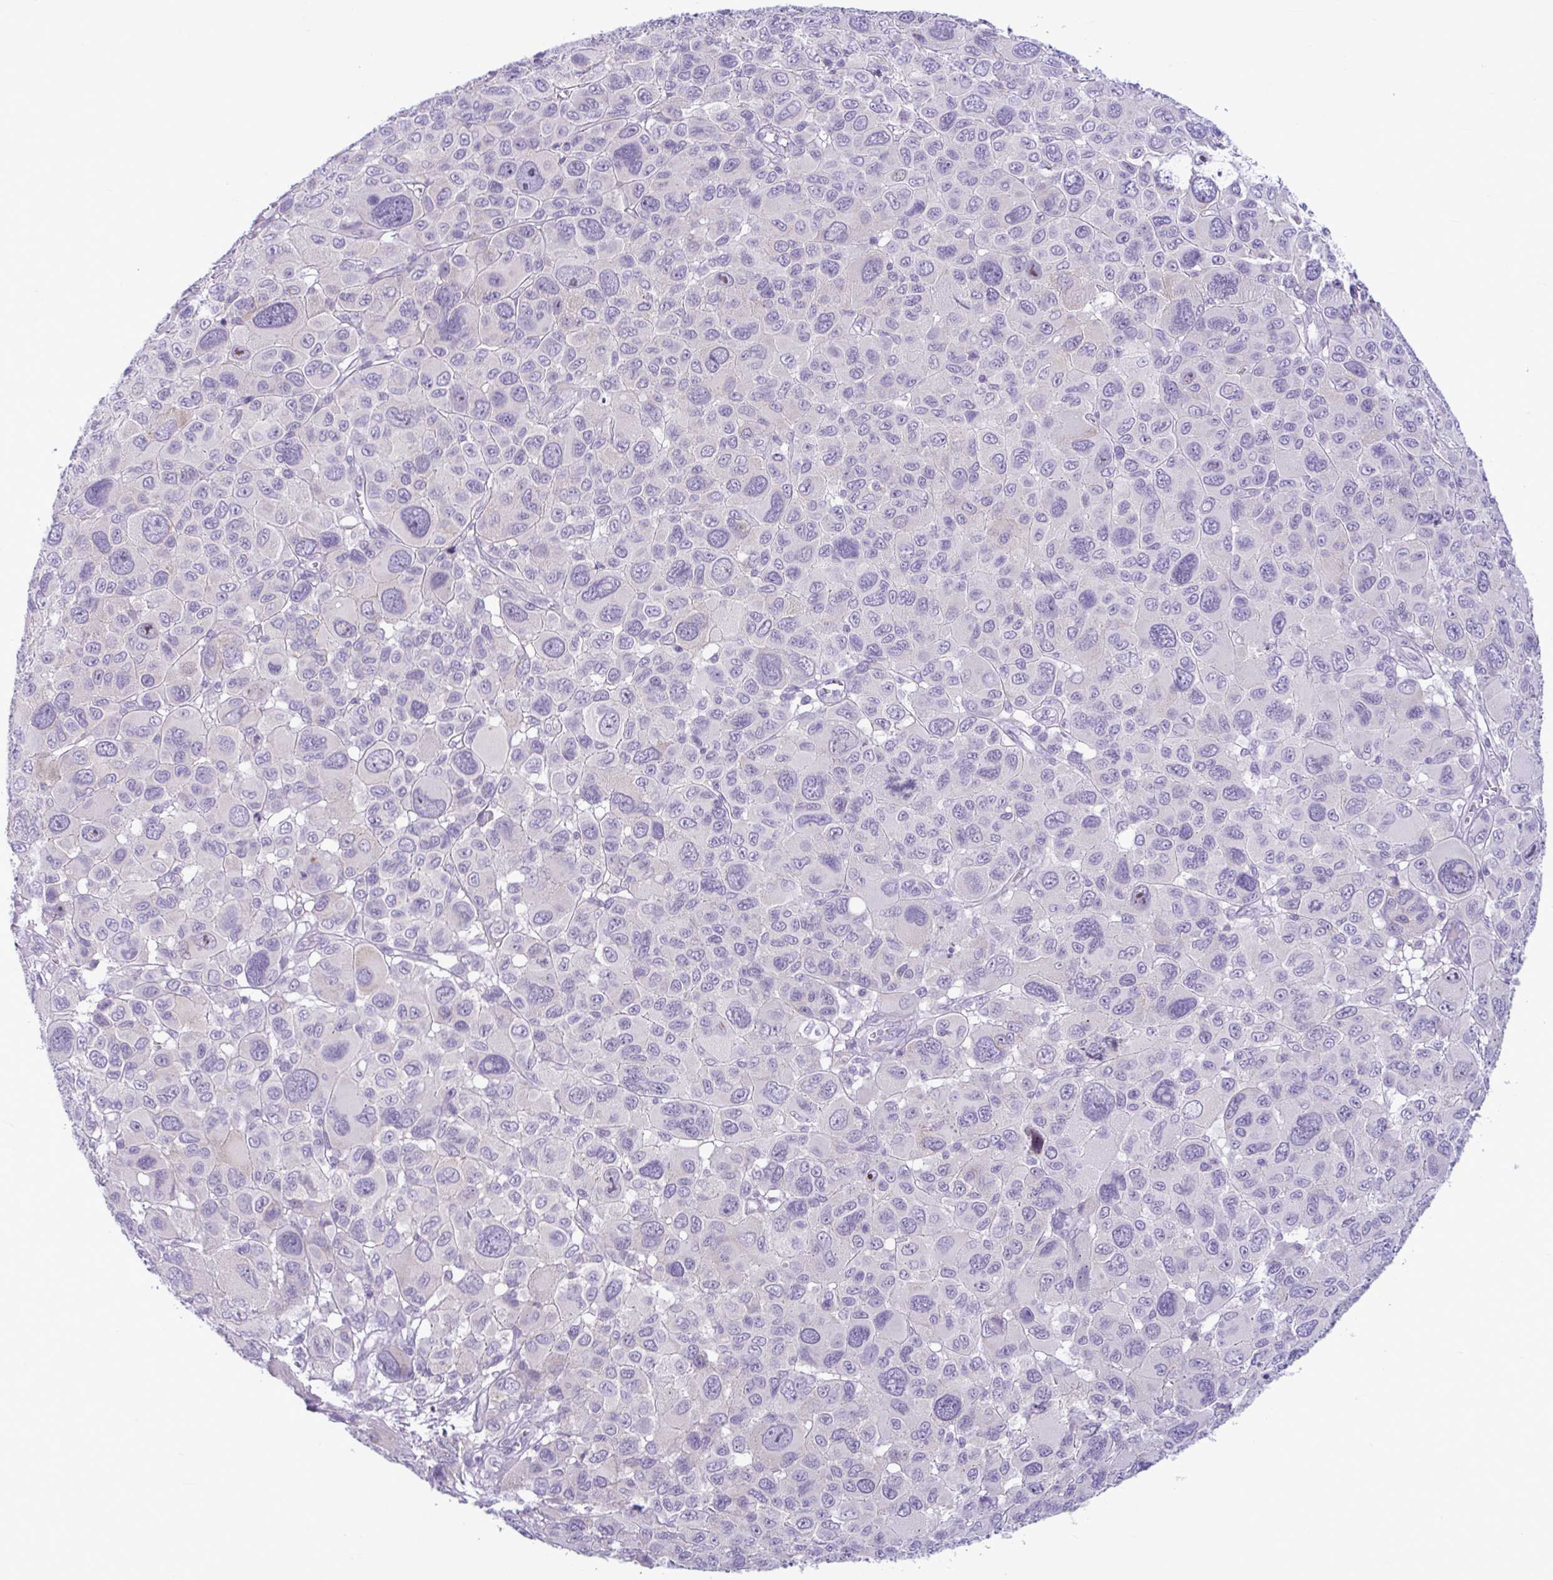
{"staining": {"intensity": "negative", "quantity": "none", "location": "none"}, "tissue": "melanoma", "cell_type": "Tumor cells", "image_type": "cancer", "snomed": [{"axis": "morphology", "description": "Malignant melanoma, NOS"}, {"axis": "topography", "description": "Skin"}], "caption": "This is an immunohistochemistry micrograph of human malignant melanoma. There is no positivity in tumor cells.", "gene": "WNT9B", "patient": {"sex": "female", "age": 66}}